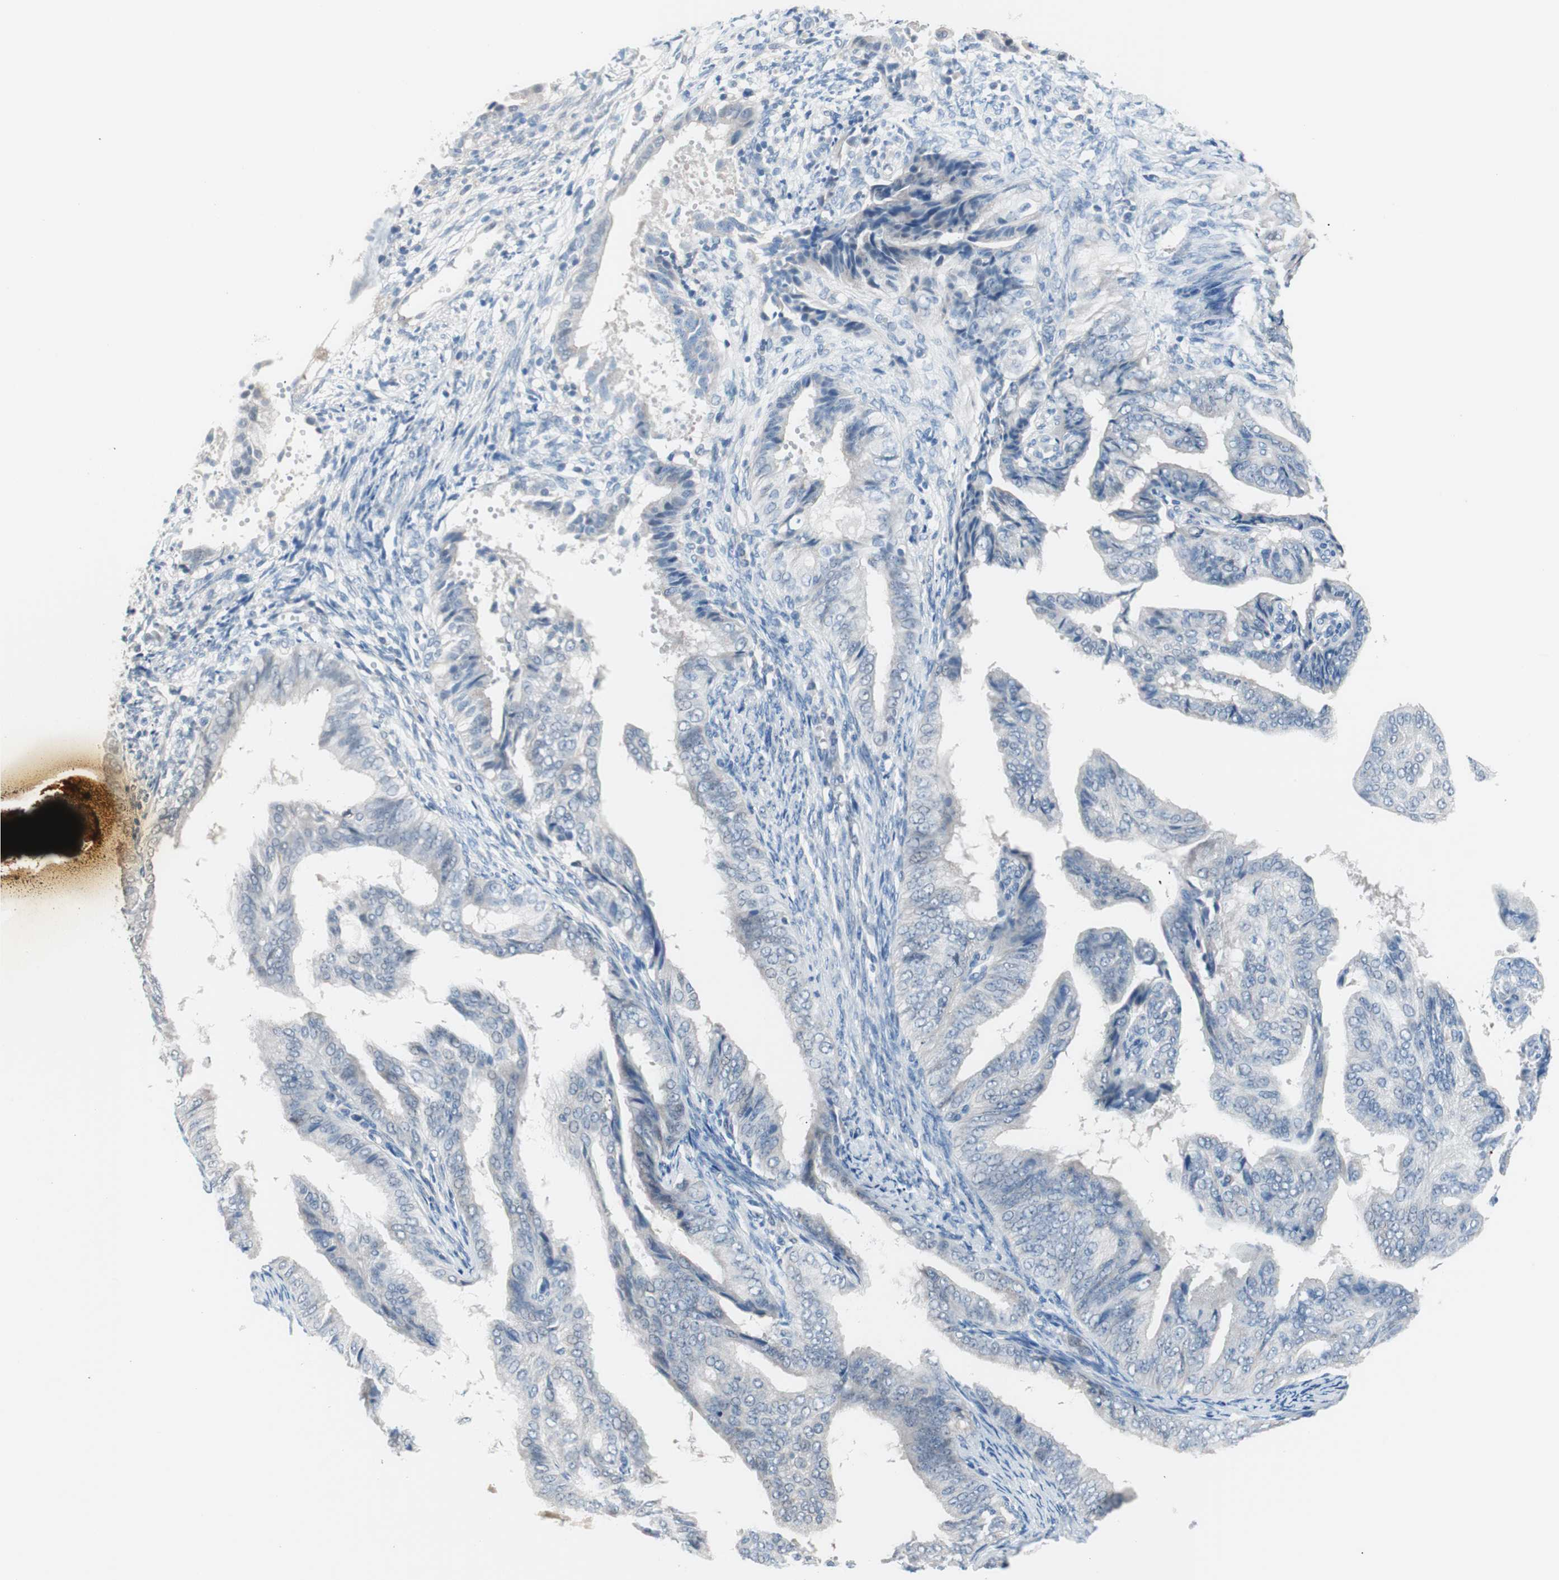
{"staining": {"intensity": "negative", "quantity": "none", "location": "none"}, "tissue": "endometrial cancer", "cell_type": "Tumor cells", "image_type": "cancer", "snomed": [{"axis": "morphology", "description": "Adenocarcinoma, NOS"}, {"axis": "topography", "description": "Endometrium"}], "caption": "Adenocarcinoma (endometrial) was stained to show a protein in brown. There is no significant expression in tumor cells. The staining is performed using DAB (3,3'-diaminobenzidine) brown chromogen with nuclei counter-stained in using hematoxylin.", "gene": "VIL1", "patient": {"sex": "female", "age": 58}}